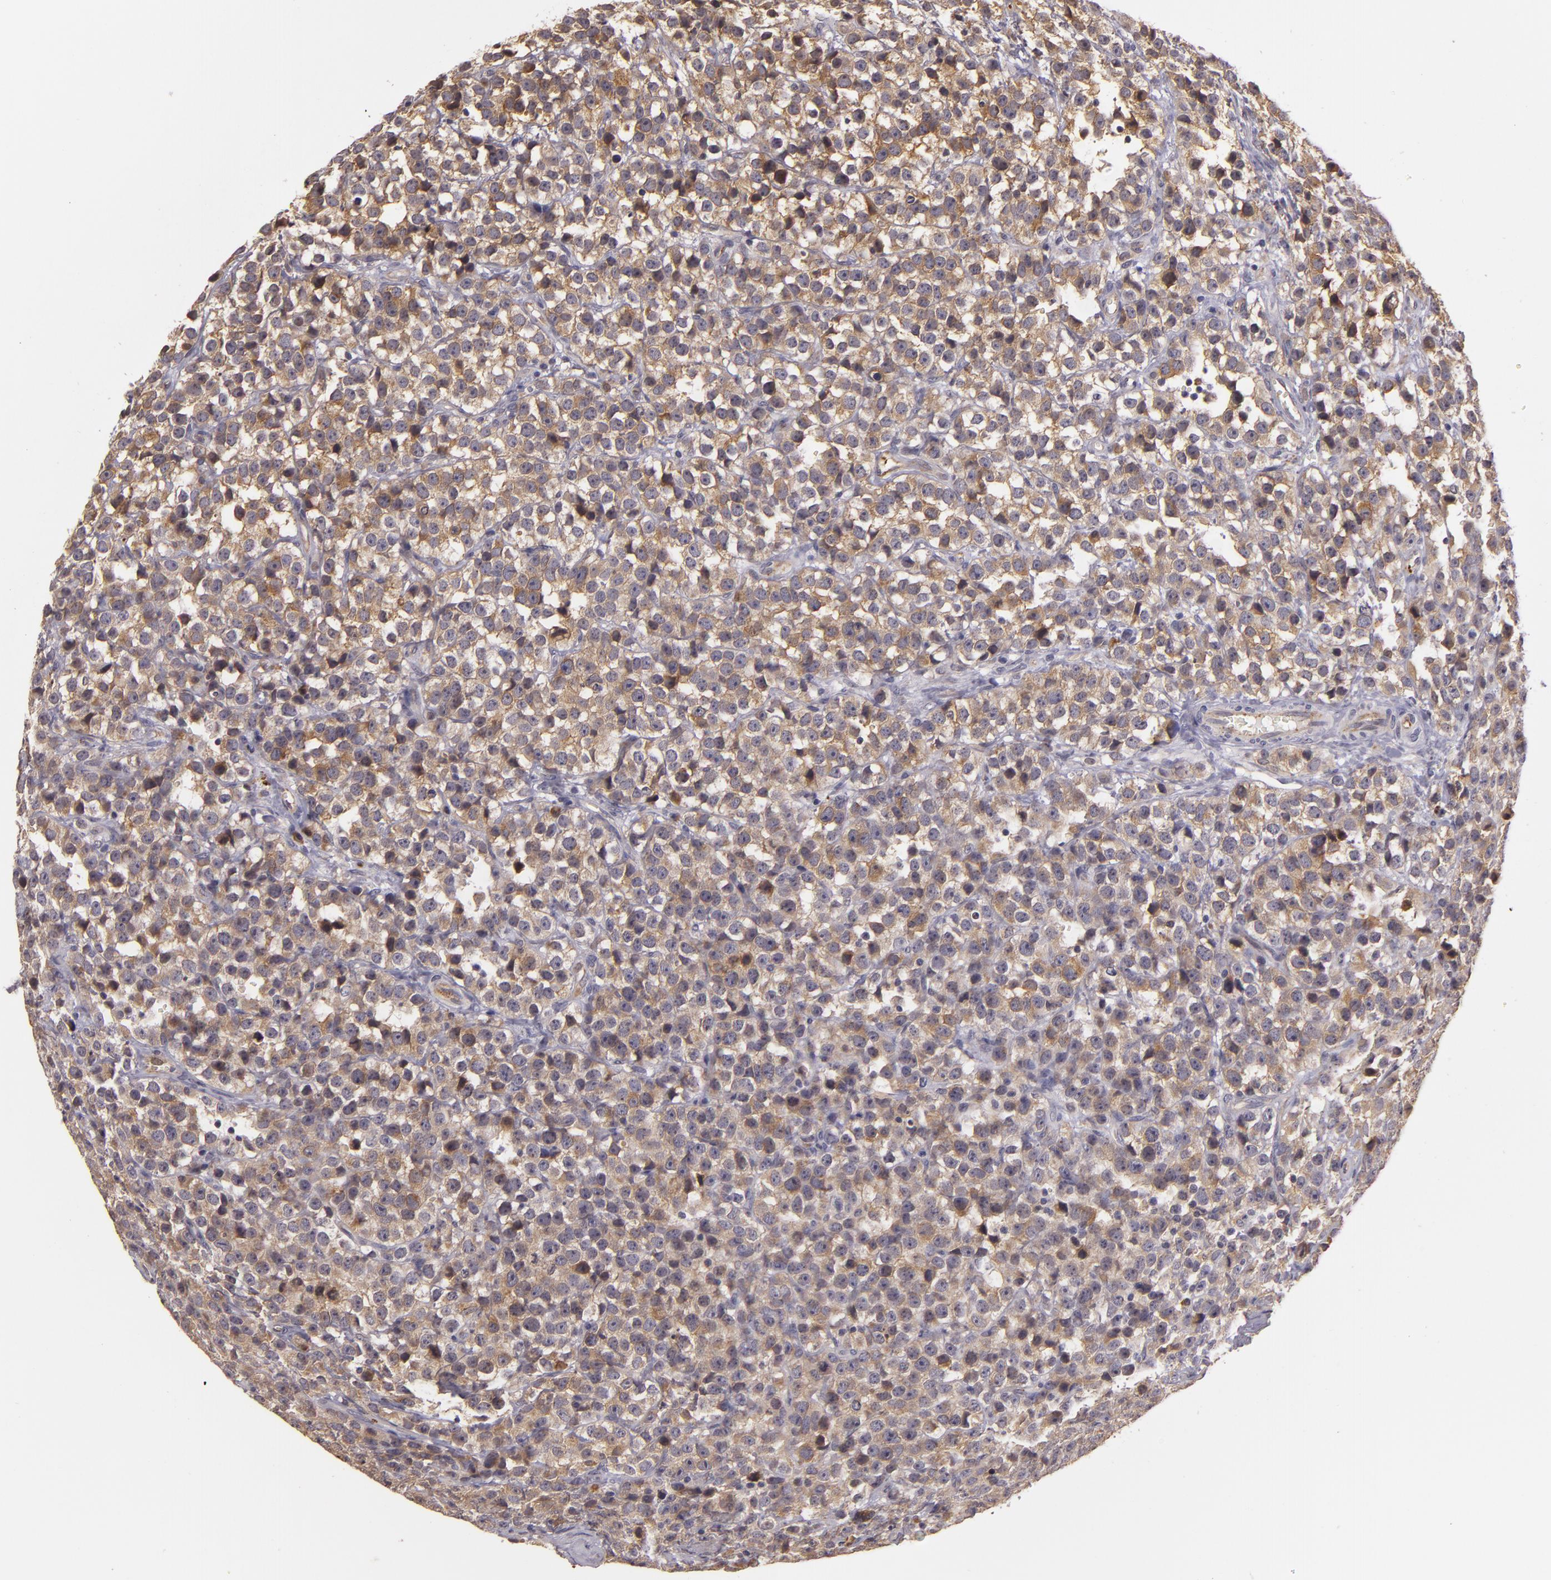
{"staining": {"intensity": "moderate", "quantity": ">75%", "location": "cytoplasmic/membranous"}, "tissue": "testis cancer", "cell_type": "Tumor cells", "image_type": "cancer", "snomed": [{"axis": "morphology", "description": "Seminoma, NOS"}, {"axis": "topography", "description": "Testis"}], "caption": "A brown stain labels moderate cytoplasmic/membranous expression of a protein in human testis cancer (seminoma) tumor cells. The protein of interest is shown in brown color, while the nuclei are stained blue.", "gene": "SYTL4", "patient": {"sex": "male", "age": 25}}